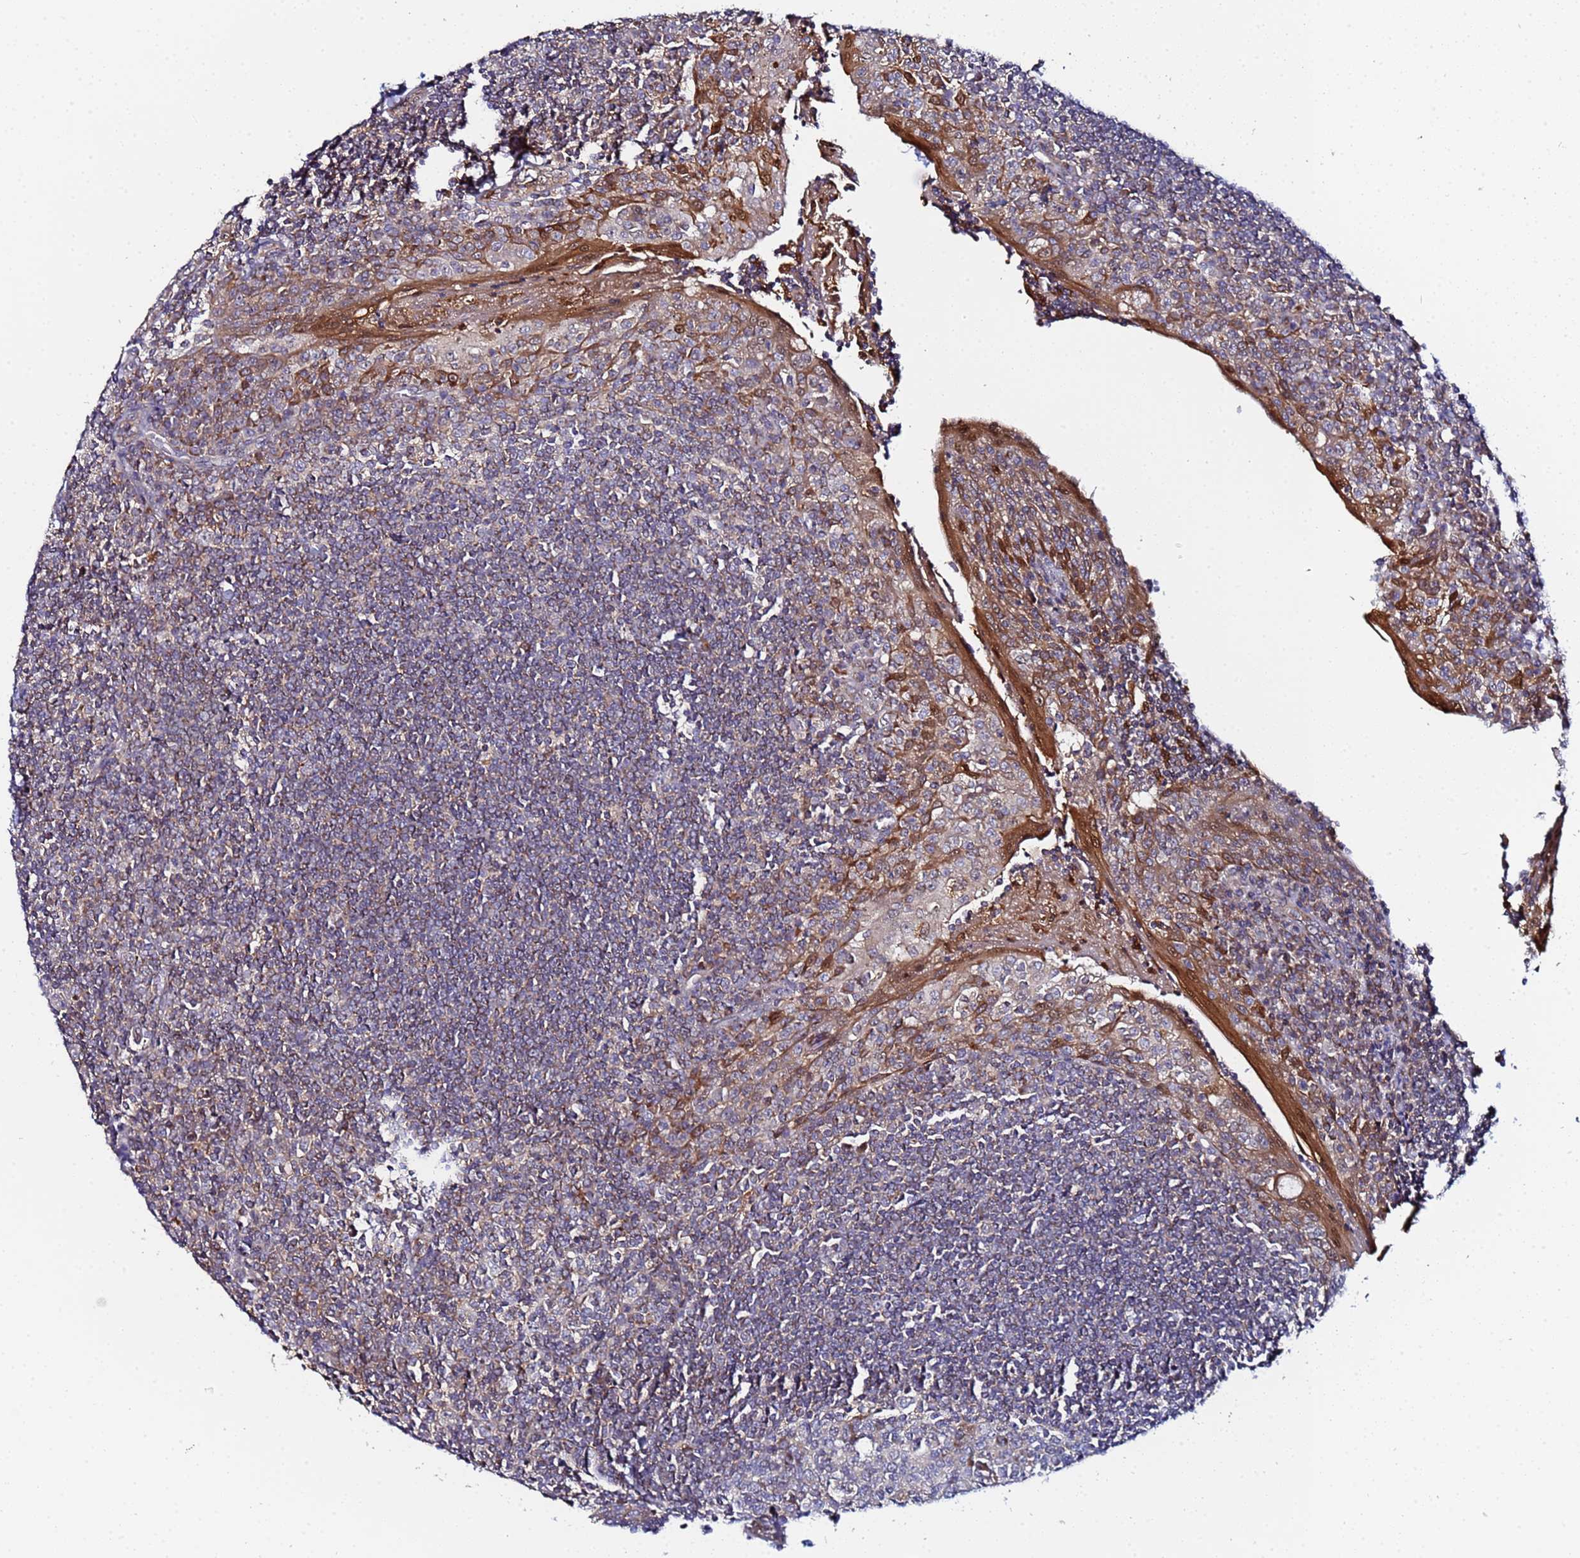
{"staining": {"intensity": "moderate", "quantity": ">75%", "location": "cytoplasmic/membranous,nuclear"}, "tissue": "tonsil", "cell_type": "Germinal center cells", "image_type": "normal", "snomed": [{"axis": "morphology", "description": "Normal tissue, NOS"}, {"axis": "topography", "description": "Tonsil"}], "caption": "Protein expression analysis of benign tonsil demonstrates moderate cytoplasmic/membranous,nuclear positivity in about >75% of germinal center cells.", "gene": "CCDC127", "patient": {"sex": "male", "age": 27}}